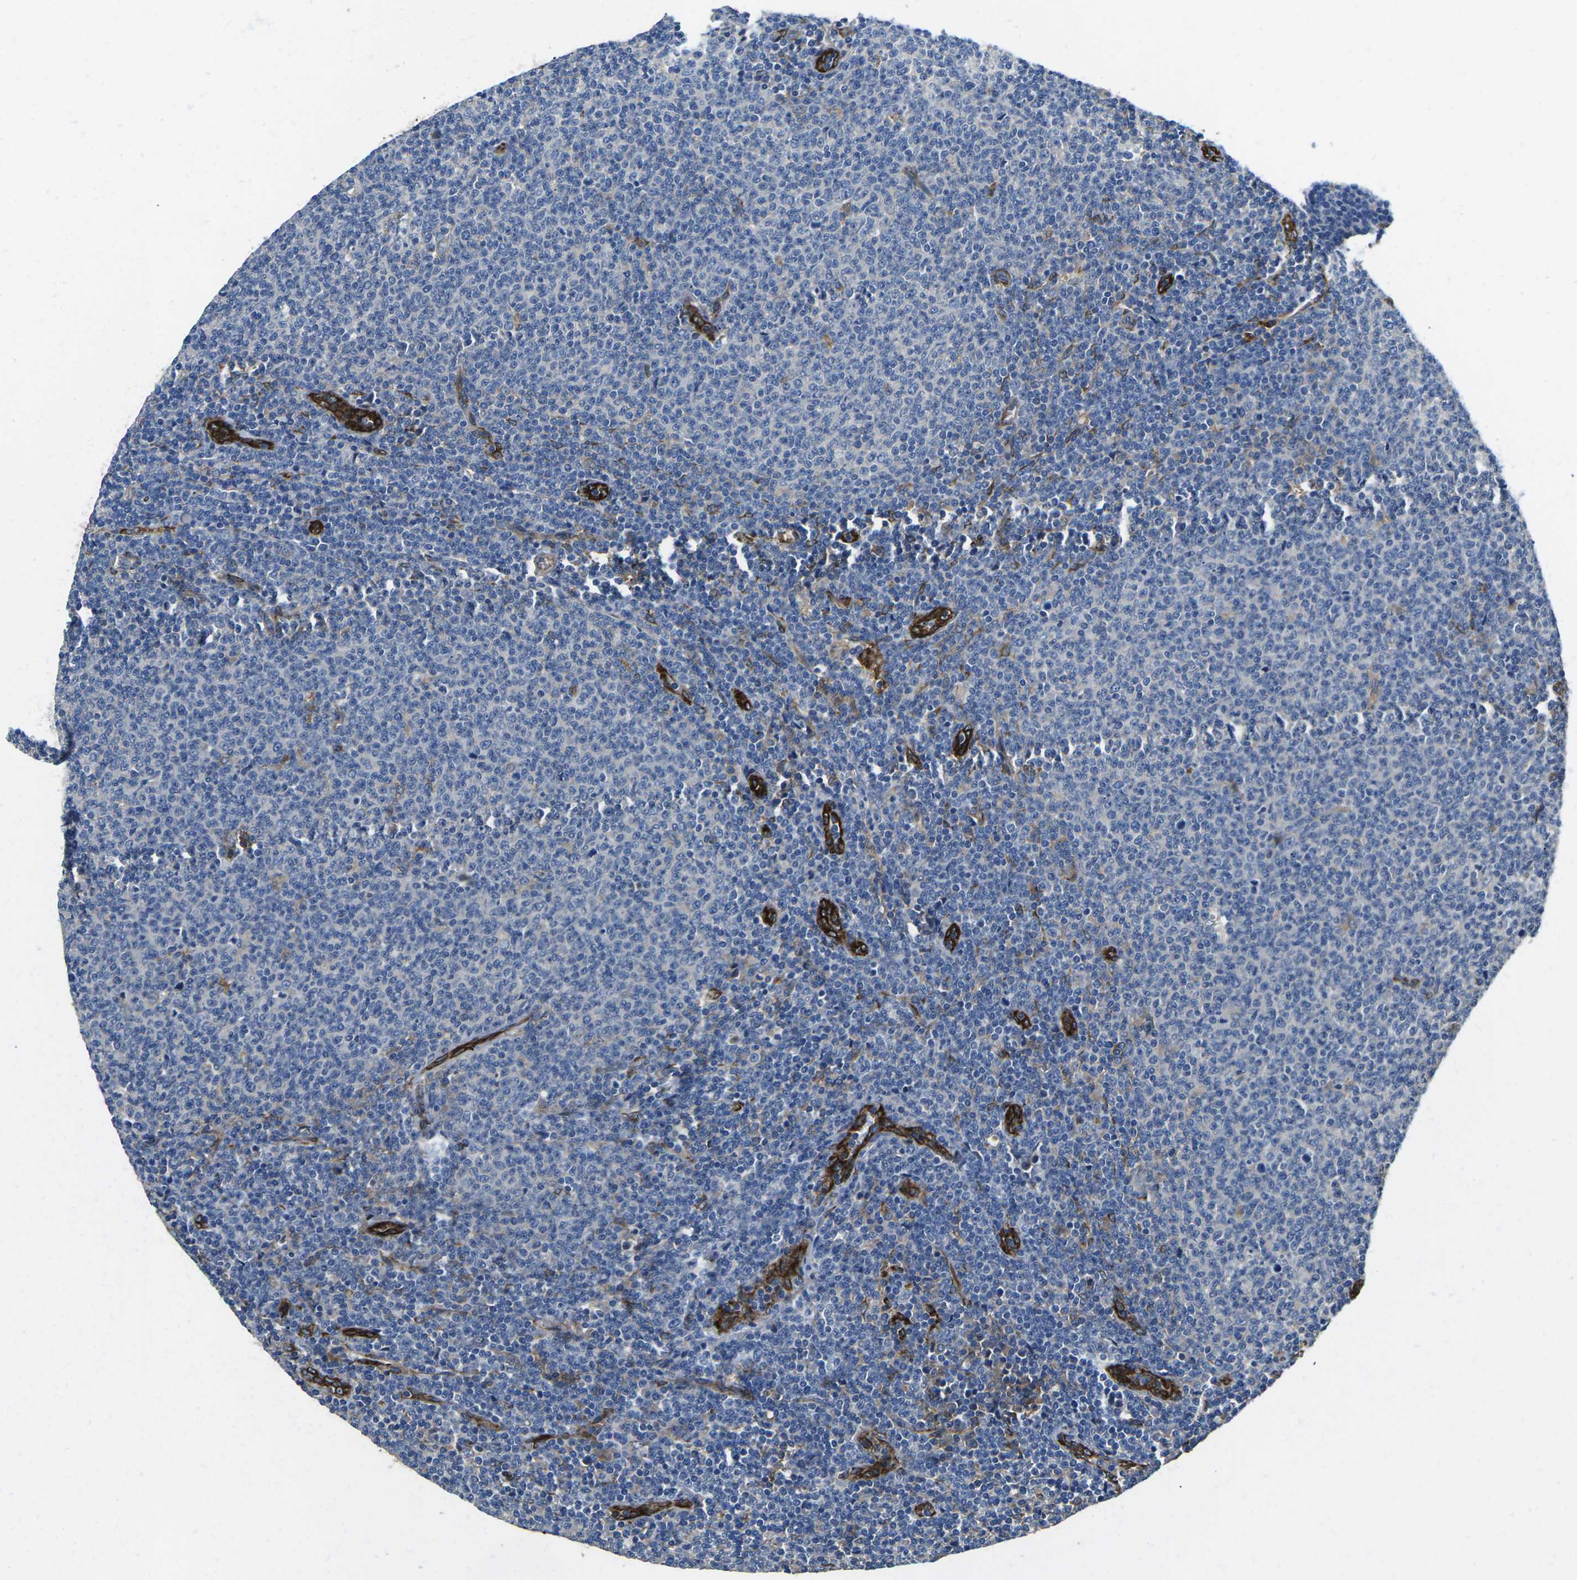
{"staining": {"intensity": "negative", "quantity": "none", "location": "none"}, "tissue": "lymphoma", "cell_type": "Tumor cells", "image_type": "cancer", "snomed": [{"axis": "morphology", "description": "Malignant lymphoma, non-Hodgkin's type, Low grade"}, {"axis": "topography", "description": "Lymph node"}], "caption": "Immunohistochemical staining of human lymphoma reveals no significant positivity in tumor cells.", "gene": "PDZD8", "patient": {"sex": "male", "age": 66}}